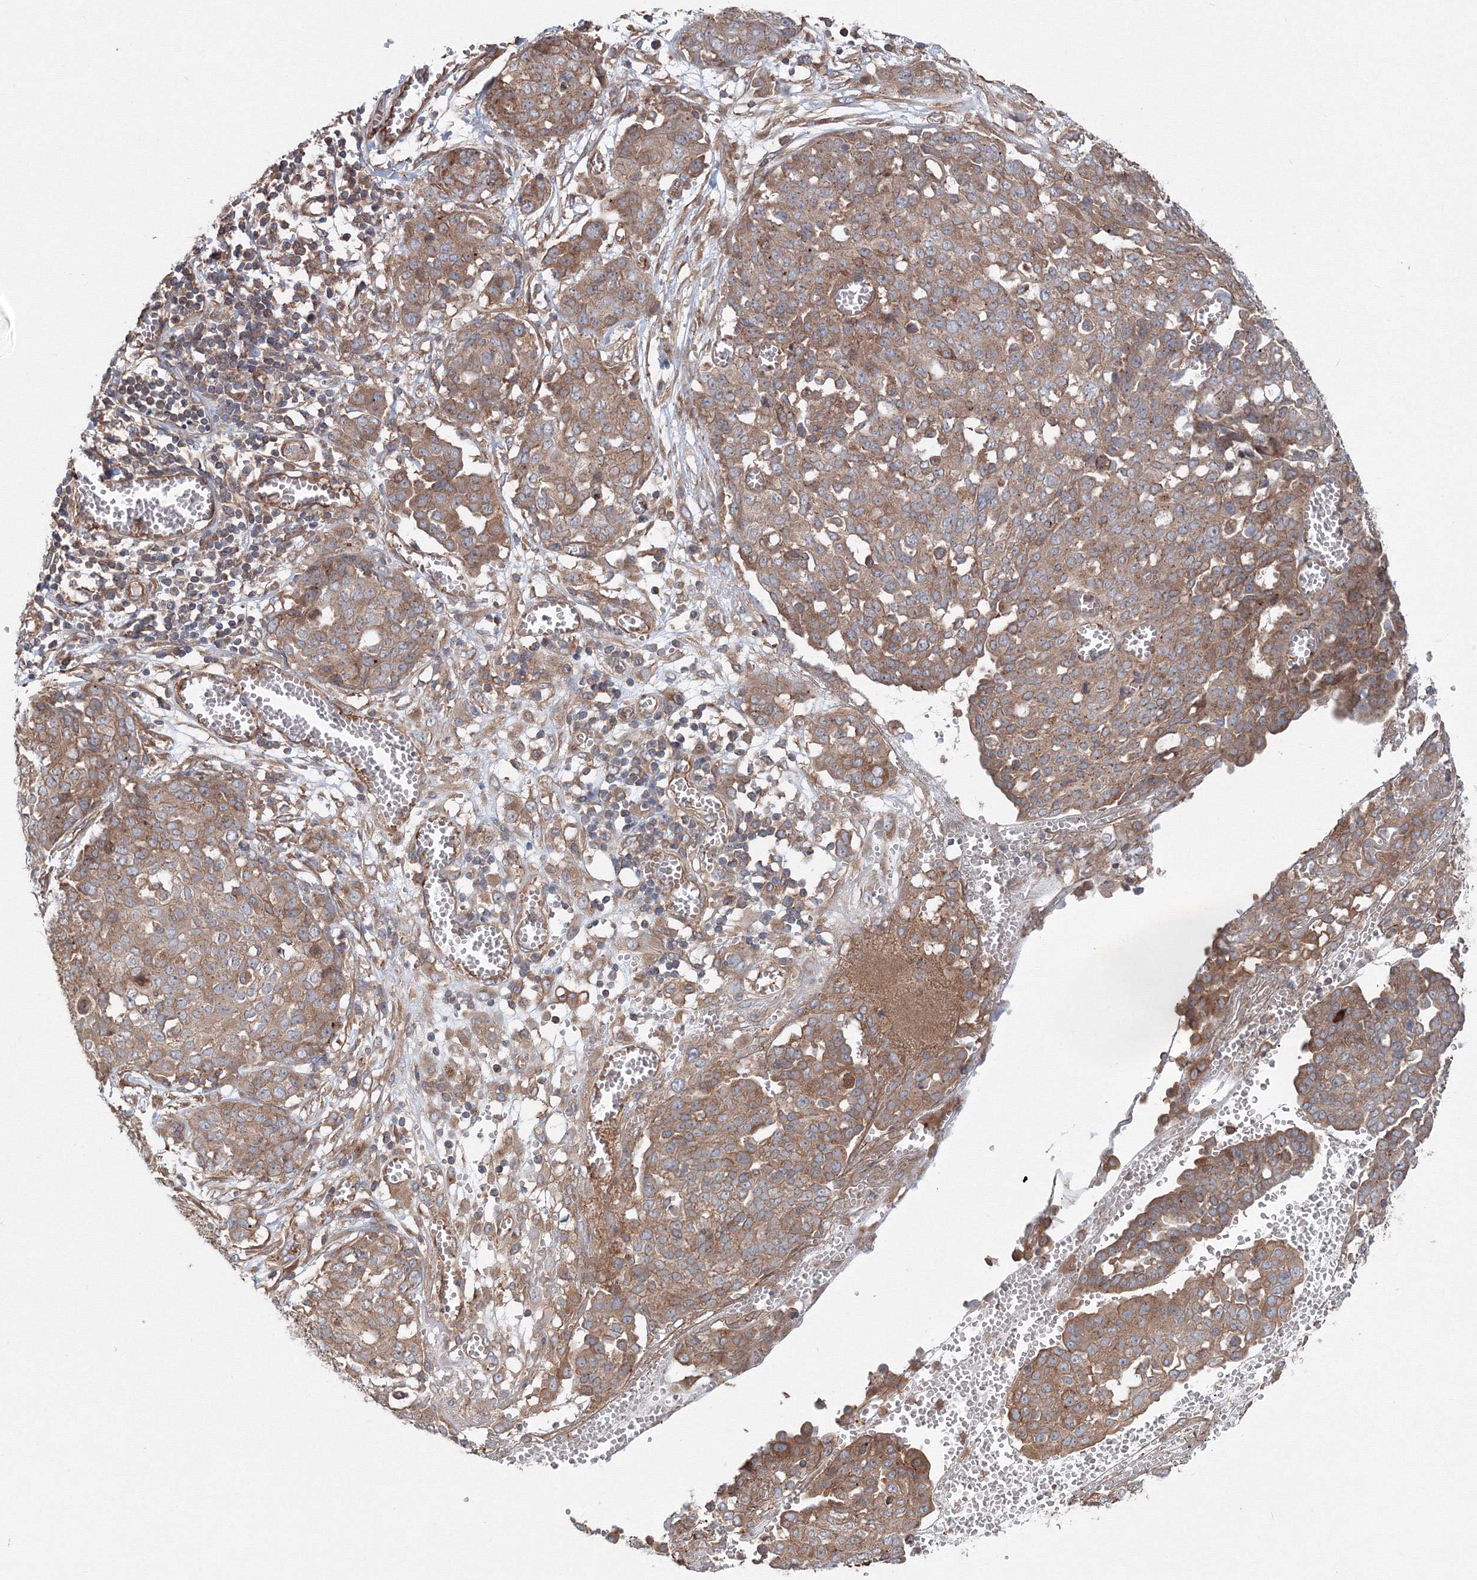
{"staining": {"intensity": "moderate", "quantity": ">75%", "location": "cytoplasmic/membranous"}, "tissue": "ovarian cancer", "cell_type": "Tumor cells", "image_type": "cancer", "snomed": [{"axis": "morphology", "description": "Cystadenocarcinoma, serous, NOS"}, {"axis": "topography", "description": "Soft tissue"}, {"axis": "topography", "description": "Ovary"}], "caption": "Immunohistochemical staining of human ovarian cancer shows medium levels of moderate cytoplasmic/membranous protein positivity in about >75% of tumor cells. Using DAB (3,3'-diaminobenzidine) (brown) and hematoxylin (blue) stains, captured at high magnification using brightfield microscopy.", "gene": "EXOC1", "patient": {"sex": "female", "age": 57}}